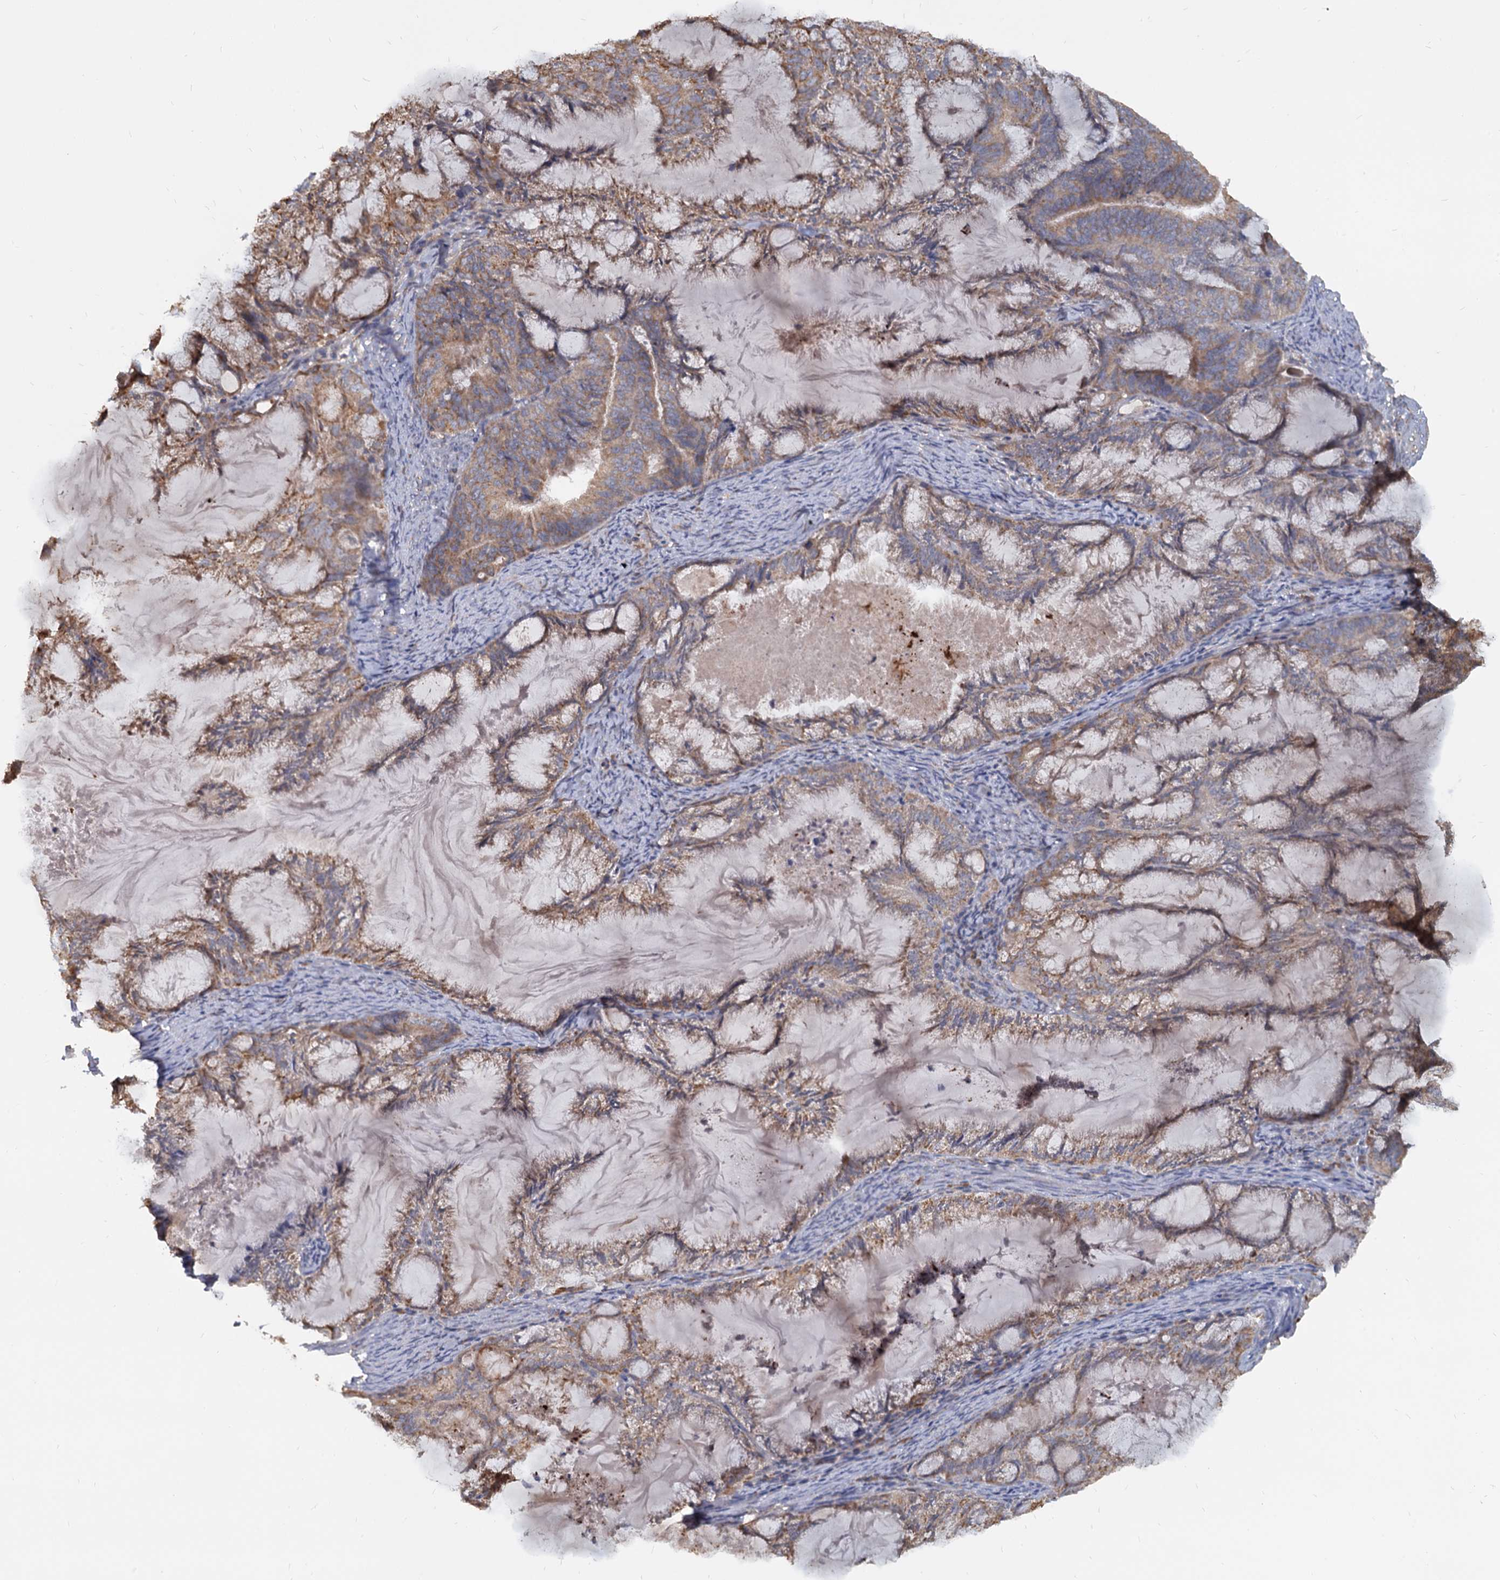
{"staining": {"intensity": "moderate", "quantity": ">75%", "location": "cytoplasmic/membranous"}, "tissue": "endometrial cancer", "cell_type": "Tumor cells", "image_type": "cancer", "snomed": [{"axis": "morphology", "description": "Adenocarcinoma, NOS"}, {"axis": "topography", "description": "Endometrium"}], "caption": "Brown immunohistochemical staining in human endometrial adenocarcinoma reveals moderate cytoplasmic/membranous expression in approximately >75% of tumor cells.", "gene": "LRRC51", "patient": {"sex": "female", "age": 86}}